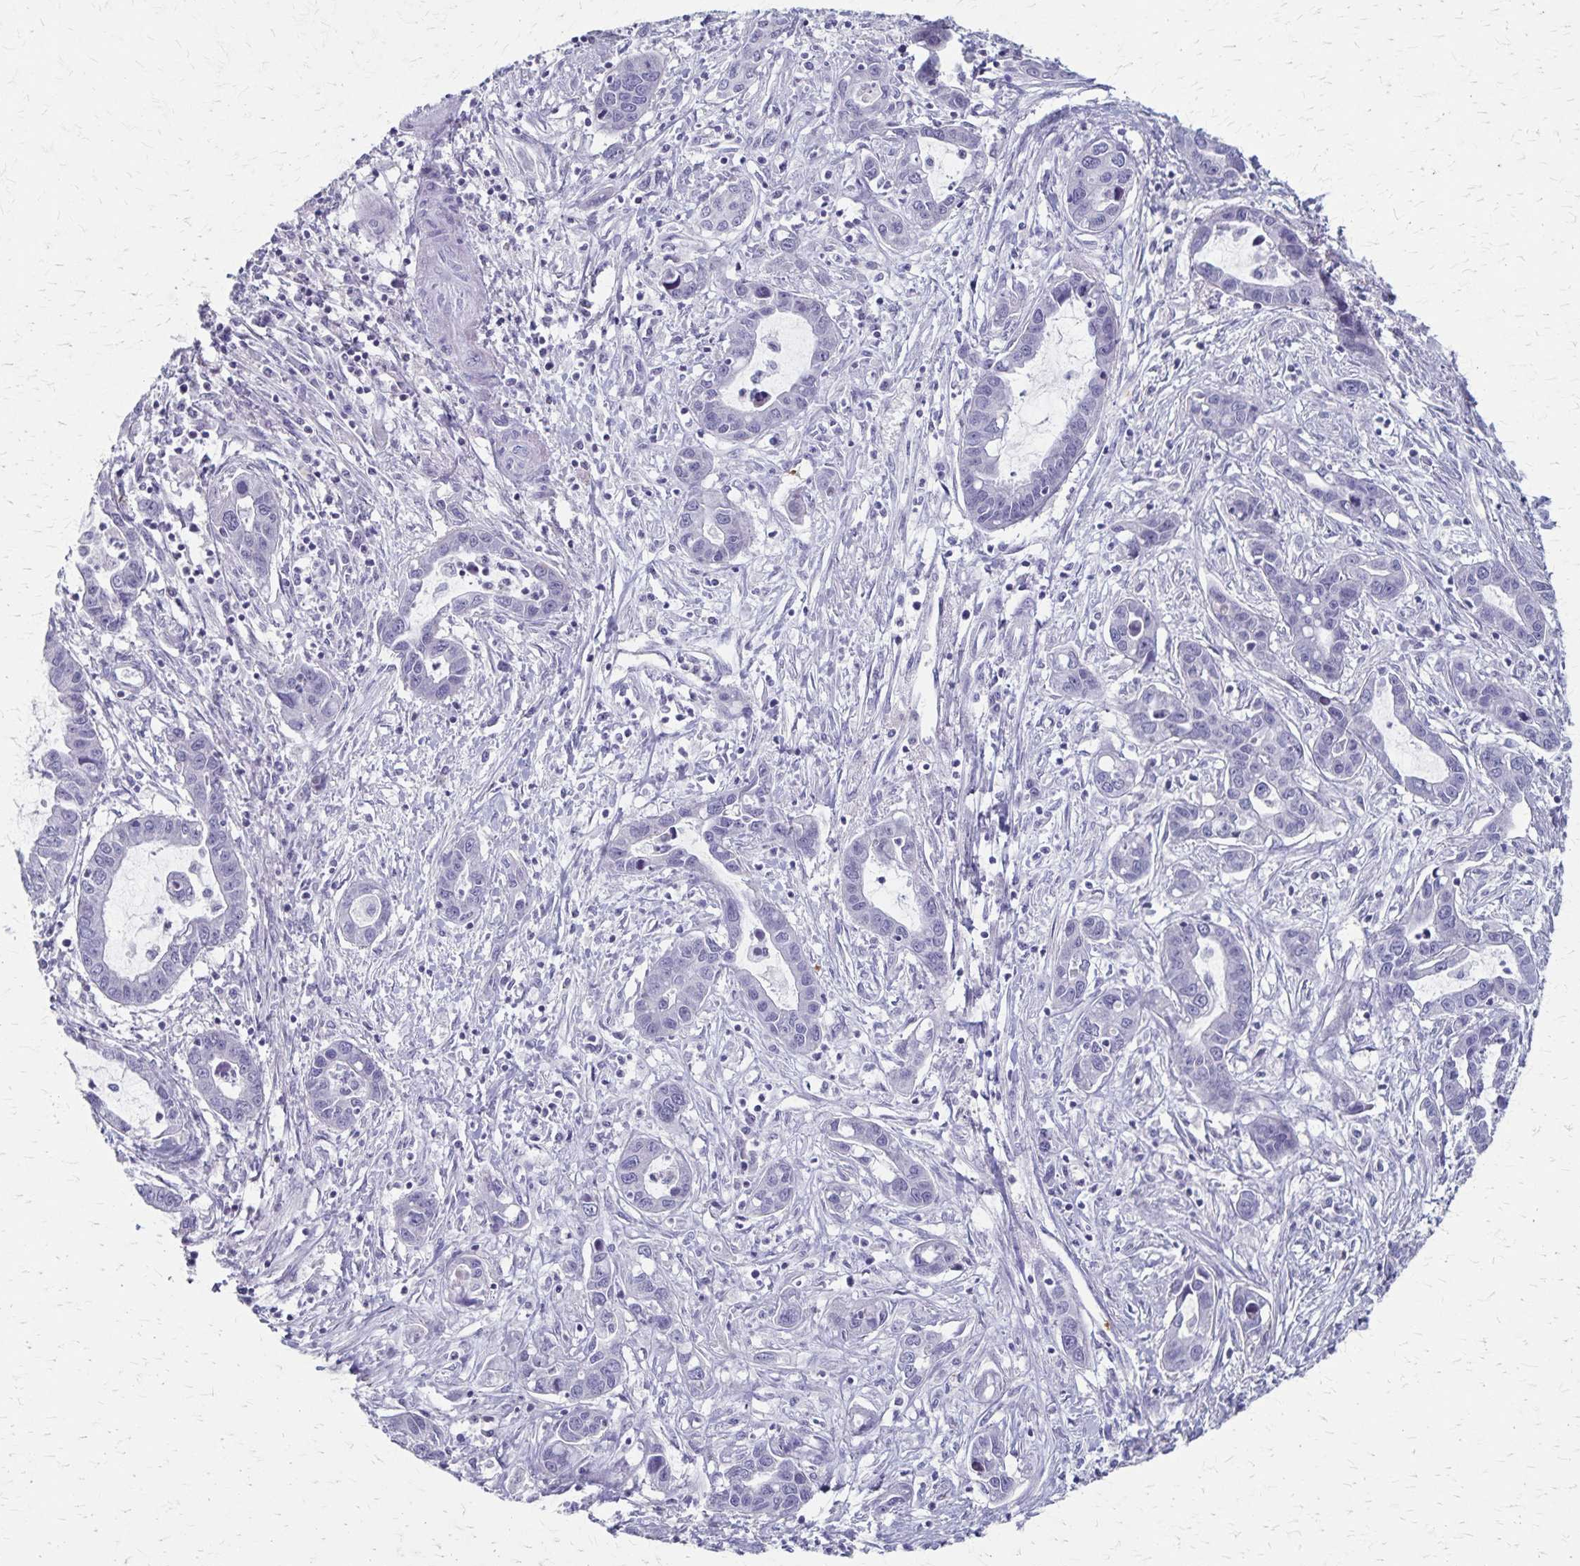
{"staining": {"intensity": "negative", "quantity": "none", "location": "none"}, "tissue": "liver cancer", "cell_type": "Tumor cells", "image_type": "cancer", "snomed": [{"axis": "morphology", "description": "Cholangiocarcinoma"}, {"axis": "topography", "description": "Liver"}], "caption": "This is an IHC micrograph of liver cancer (cholangiocarcinoma). There is no expression in tumor cells.", "gene": "RASL10B", "patient": {"sex": "male", "age": 58}}